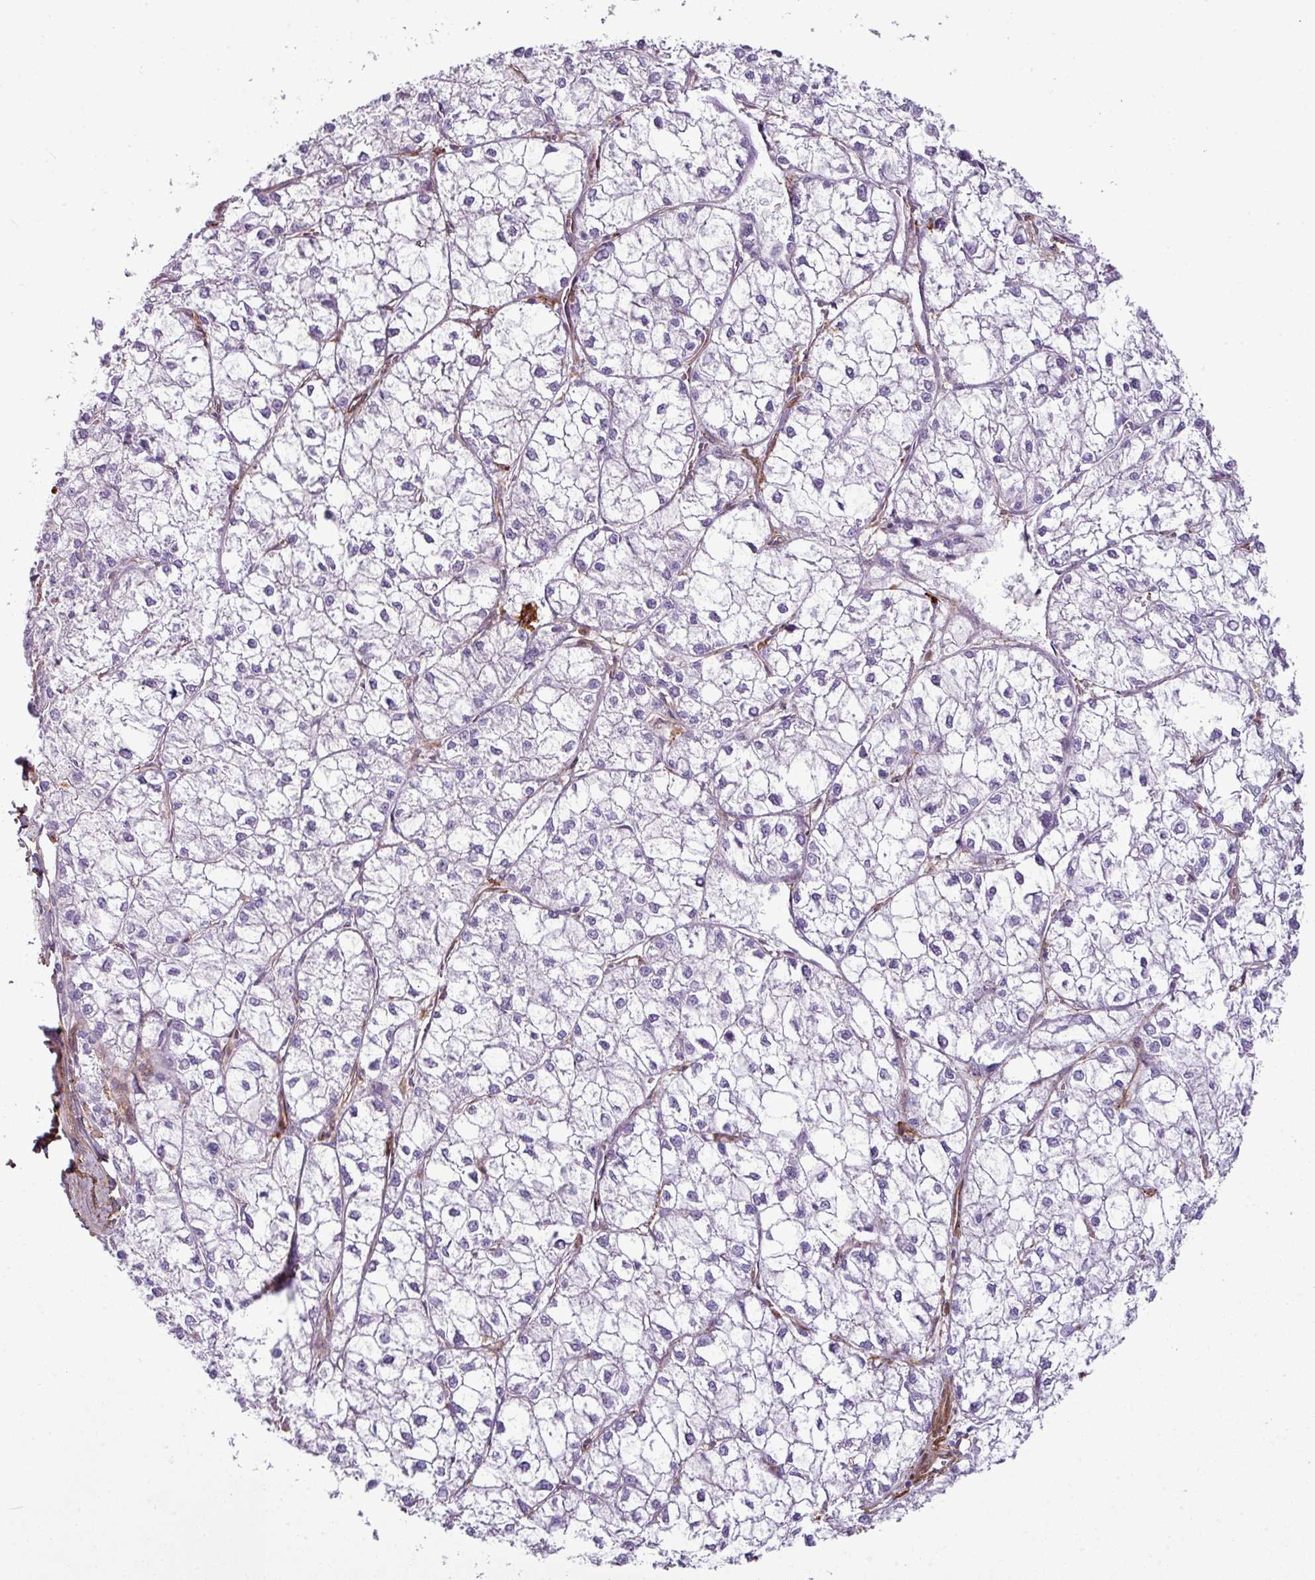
{"staining": {"intensity": "negative", "quantity": "none", "location": "none"}, "tissue": "liver cancer", "cell_type": "Tumor cells", "image_type": "cancer", "snomed": [{"axis": "morphology", "description": "Carcinoma, Hepatocellular, NOS"}, {"axis": "topography", "description": "Liver"}], "caption": "Immunohistochemical staining of liver cancer reveals no significant positivity in tumor cells. (Brightfield microscopy of DAB (3,3'-diaminobenzidine) immunohistochemistry at high magnification).", "gene": "COL8A1", "patient": {"sex": "female", "age": 43}}